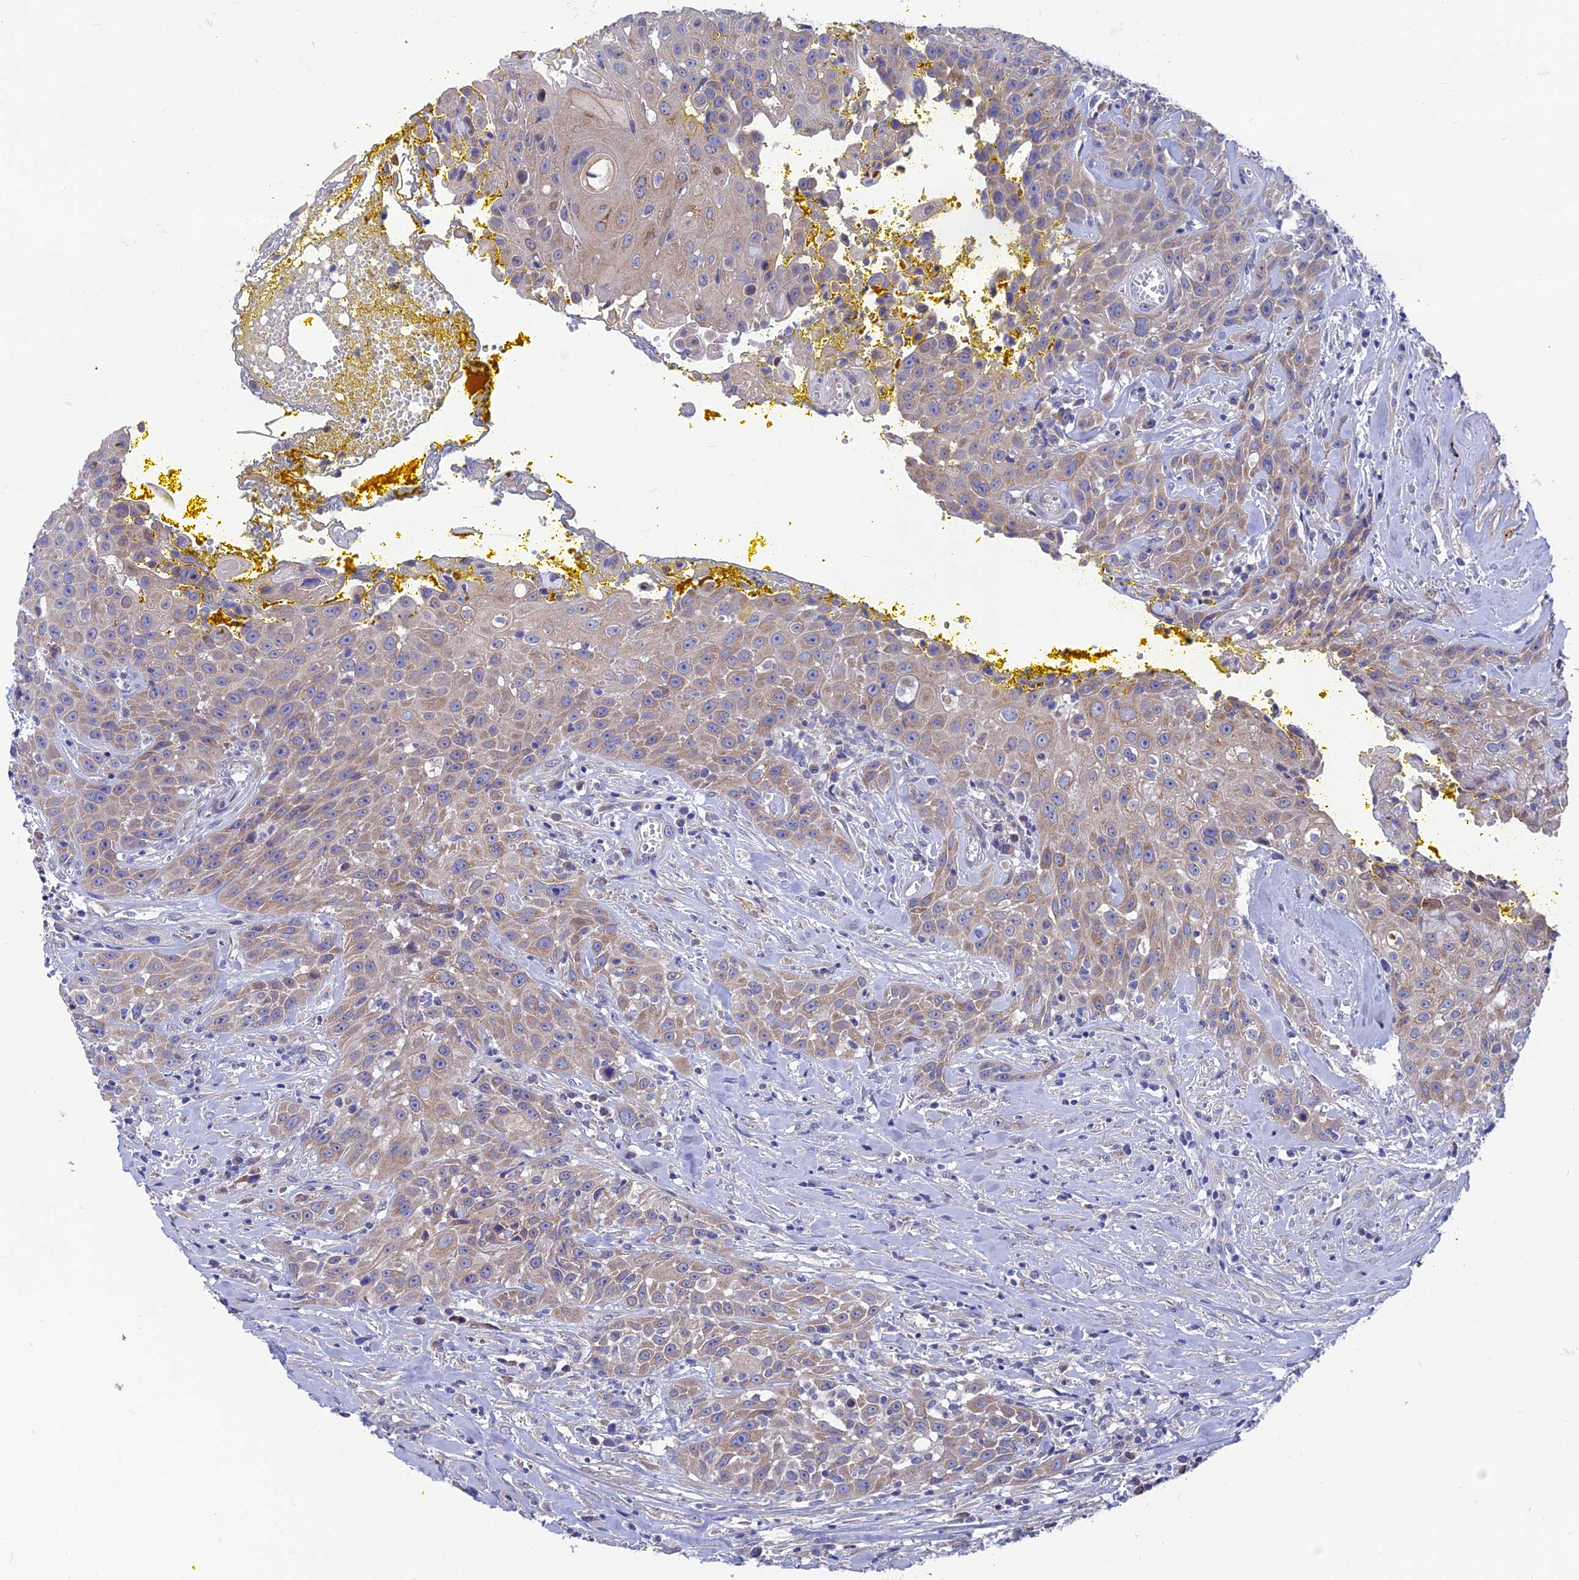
{"staining": {"intensity": "weak", "quantity": "25%-75%", "location": "cytoplasmic/membranous"}, "tissue": "head and neck cancer", "cell_type": "Tumor cells", "image_type": "cancer", "snomed": [{"axis": "morphology", "description": "Squamous cell carcinoma, NOS"}, {"axis": "topography", "description": "Oral tissue"}, {"axis": "topography", "description": "Head-Neck"}], "caption": "The immunohistochemical stain labels weak cytoplasmic/membranous positivity in tumor cells of squamous cell carcinoma (head and neck) tissue.", "gene": "AK4", "patient": {"sex": "female", "age": 82}}